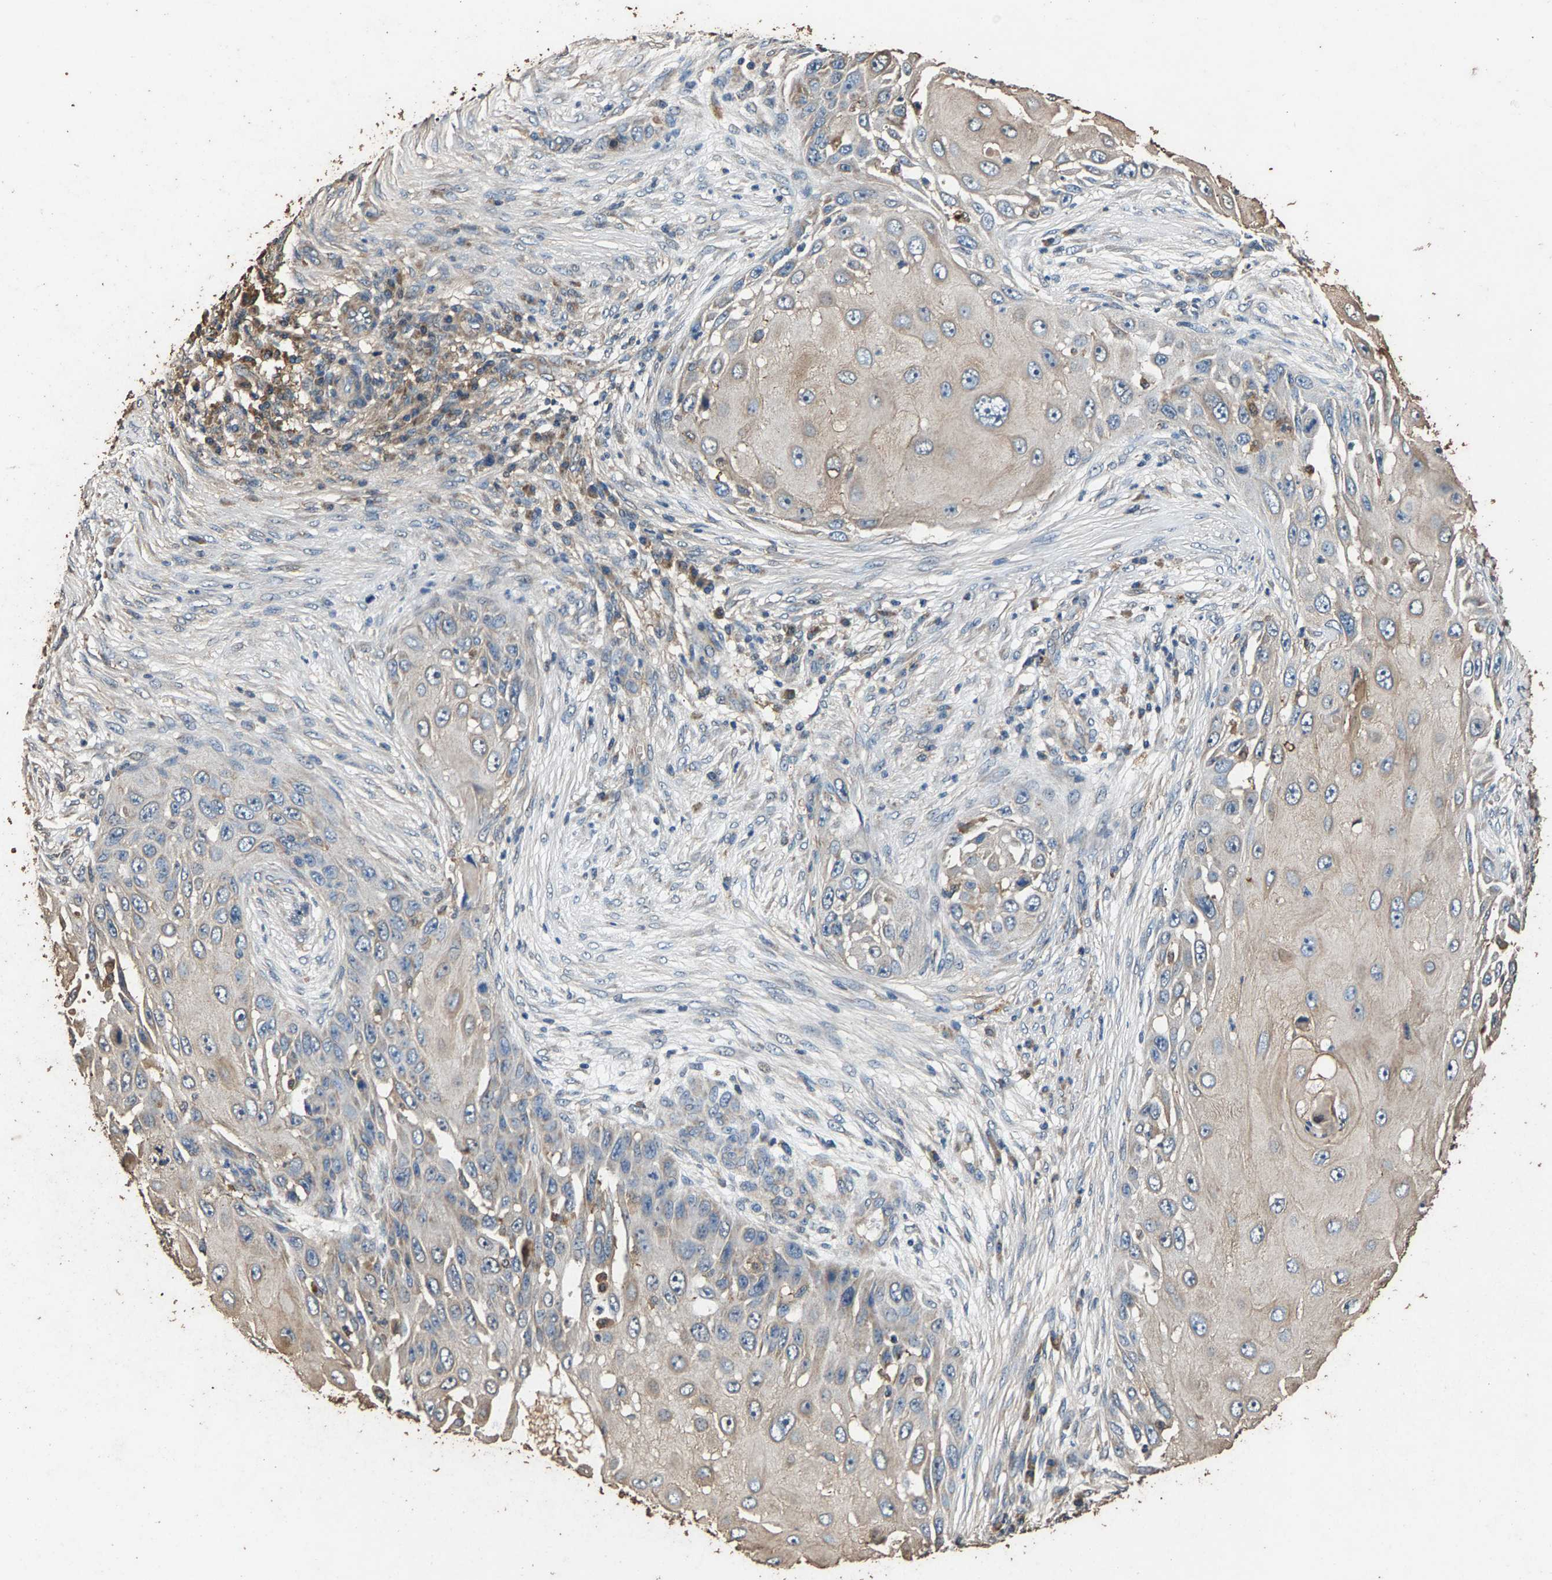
{"staining": {"intensity": "weak", "quantity": "<25%", "location": "cytoplasmic/membranous"}, "tissue": "skin cancer", "cell_type": "Tumor cells", "image_type": "cancer", "snomed": [{"axis": "morphology", "description": "Squamous cell carcinoma, NOS"}, {"axis": "topography", "description": "Skin"}], "caption": "Immunohistochemical staining of skin cancer exhibits no significant expression in tumor cells.", "gene": "MRPL27", "patient": {"sex": "female", "age": 44}}